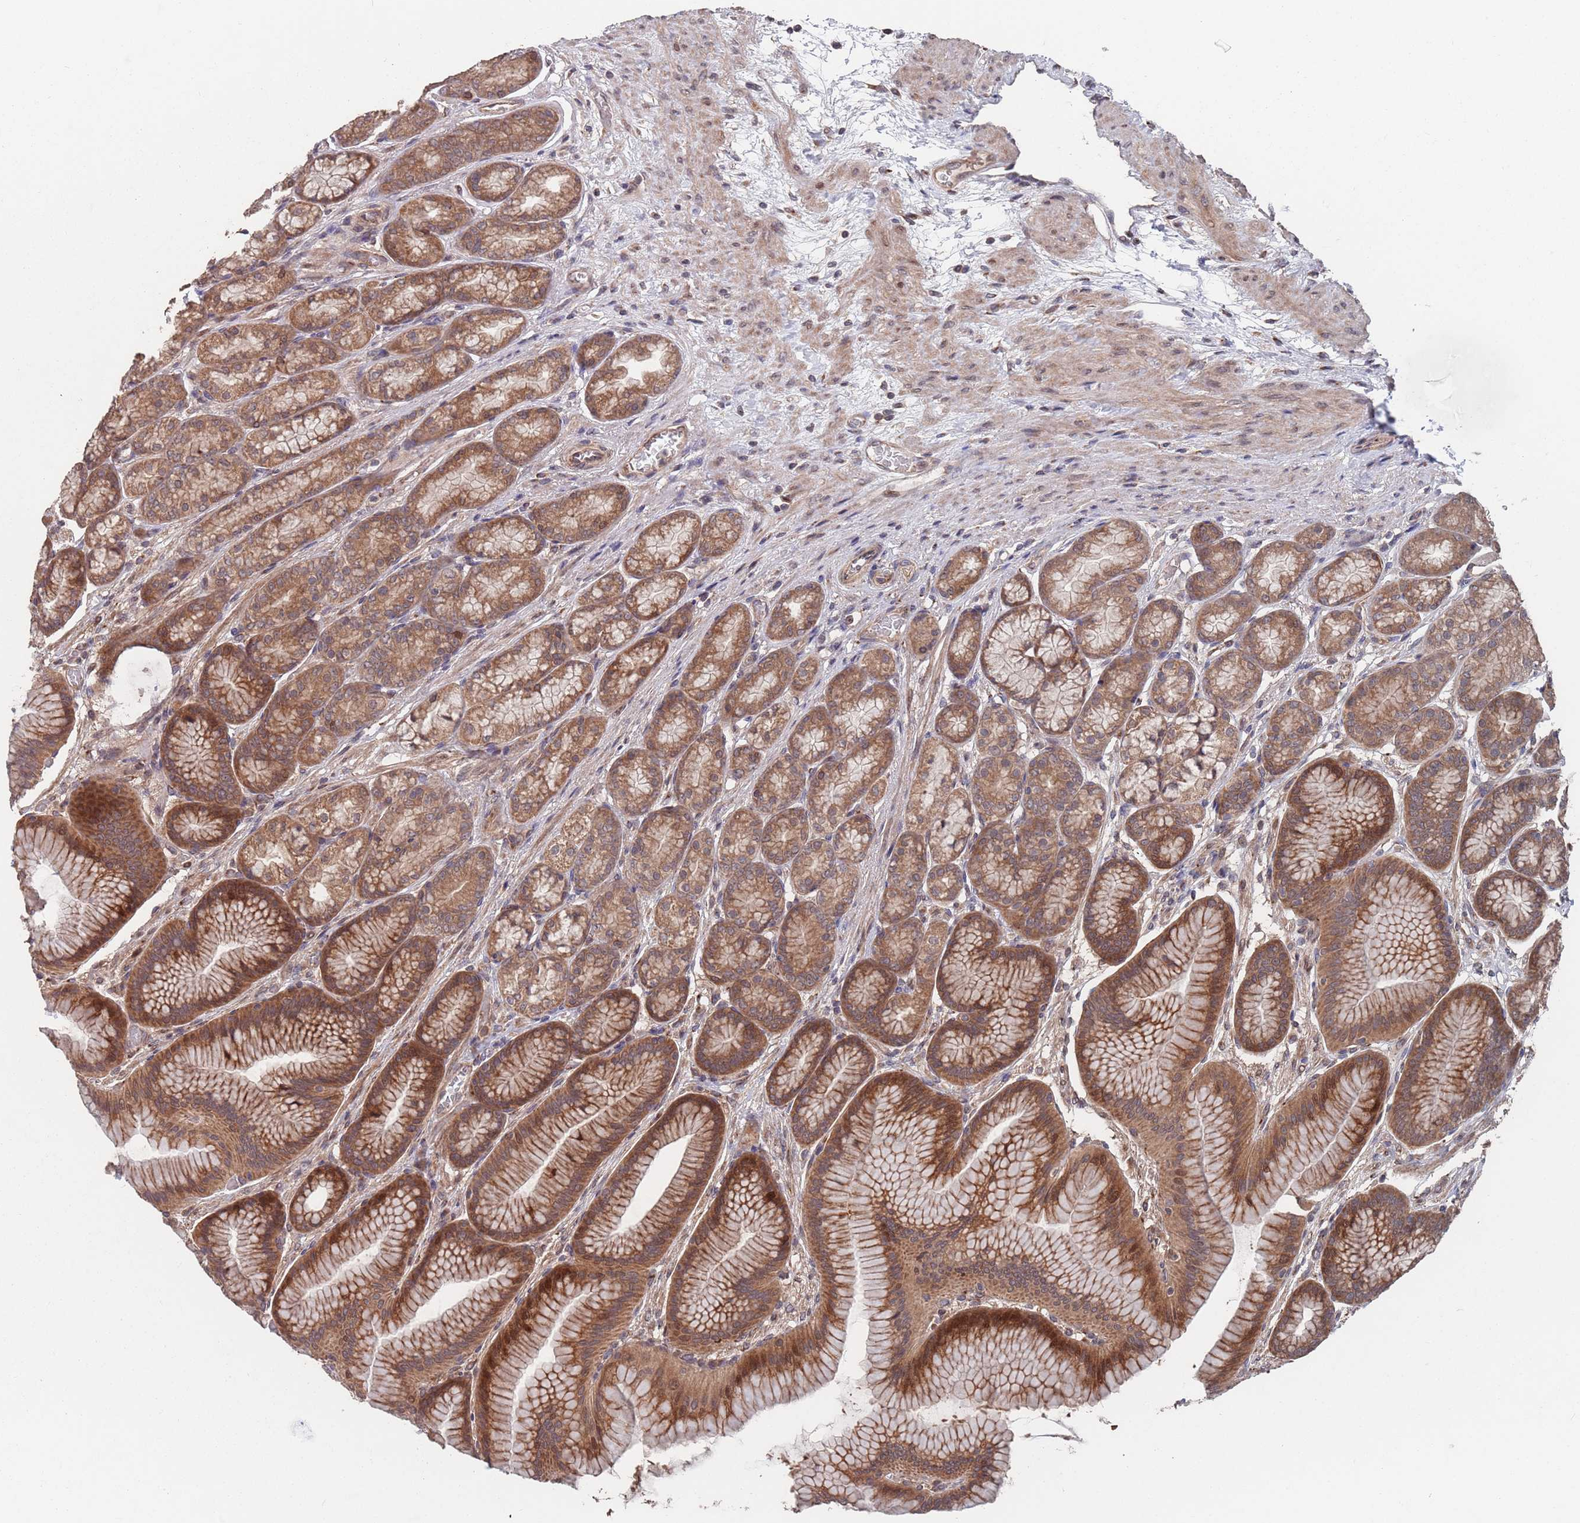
{"staining": {"intensity": "moderate", "quantity": ">75%", "location": "cytoplasmic/membranous,nuclear"}, "tissue": "stomach", "cell_type": "Glandular cells", "image_type": "normal", "snomed": [{"axis": "morphology", "description": "Normal tissue, NOS"}, {"axis": "morphology", "description": "Adenocarcinoma, NOS"}, {"axis": "morphology", "description": "Adenocarcinoma, High grade"}, {"axis": "topography", "description": "Stomach, upper"}, {"axis": "topography", "description": "Stomach"}], "caption": "Brown immunohistochemical staining in normal stomach demonstrates moderate cytoplasmic/membranous,nuclear expression in about >75% of glandular cells.", "gene": "UNC45A", "patient": {"sex": "female", "age": 65}}